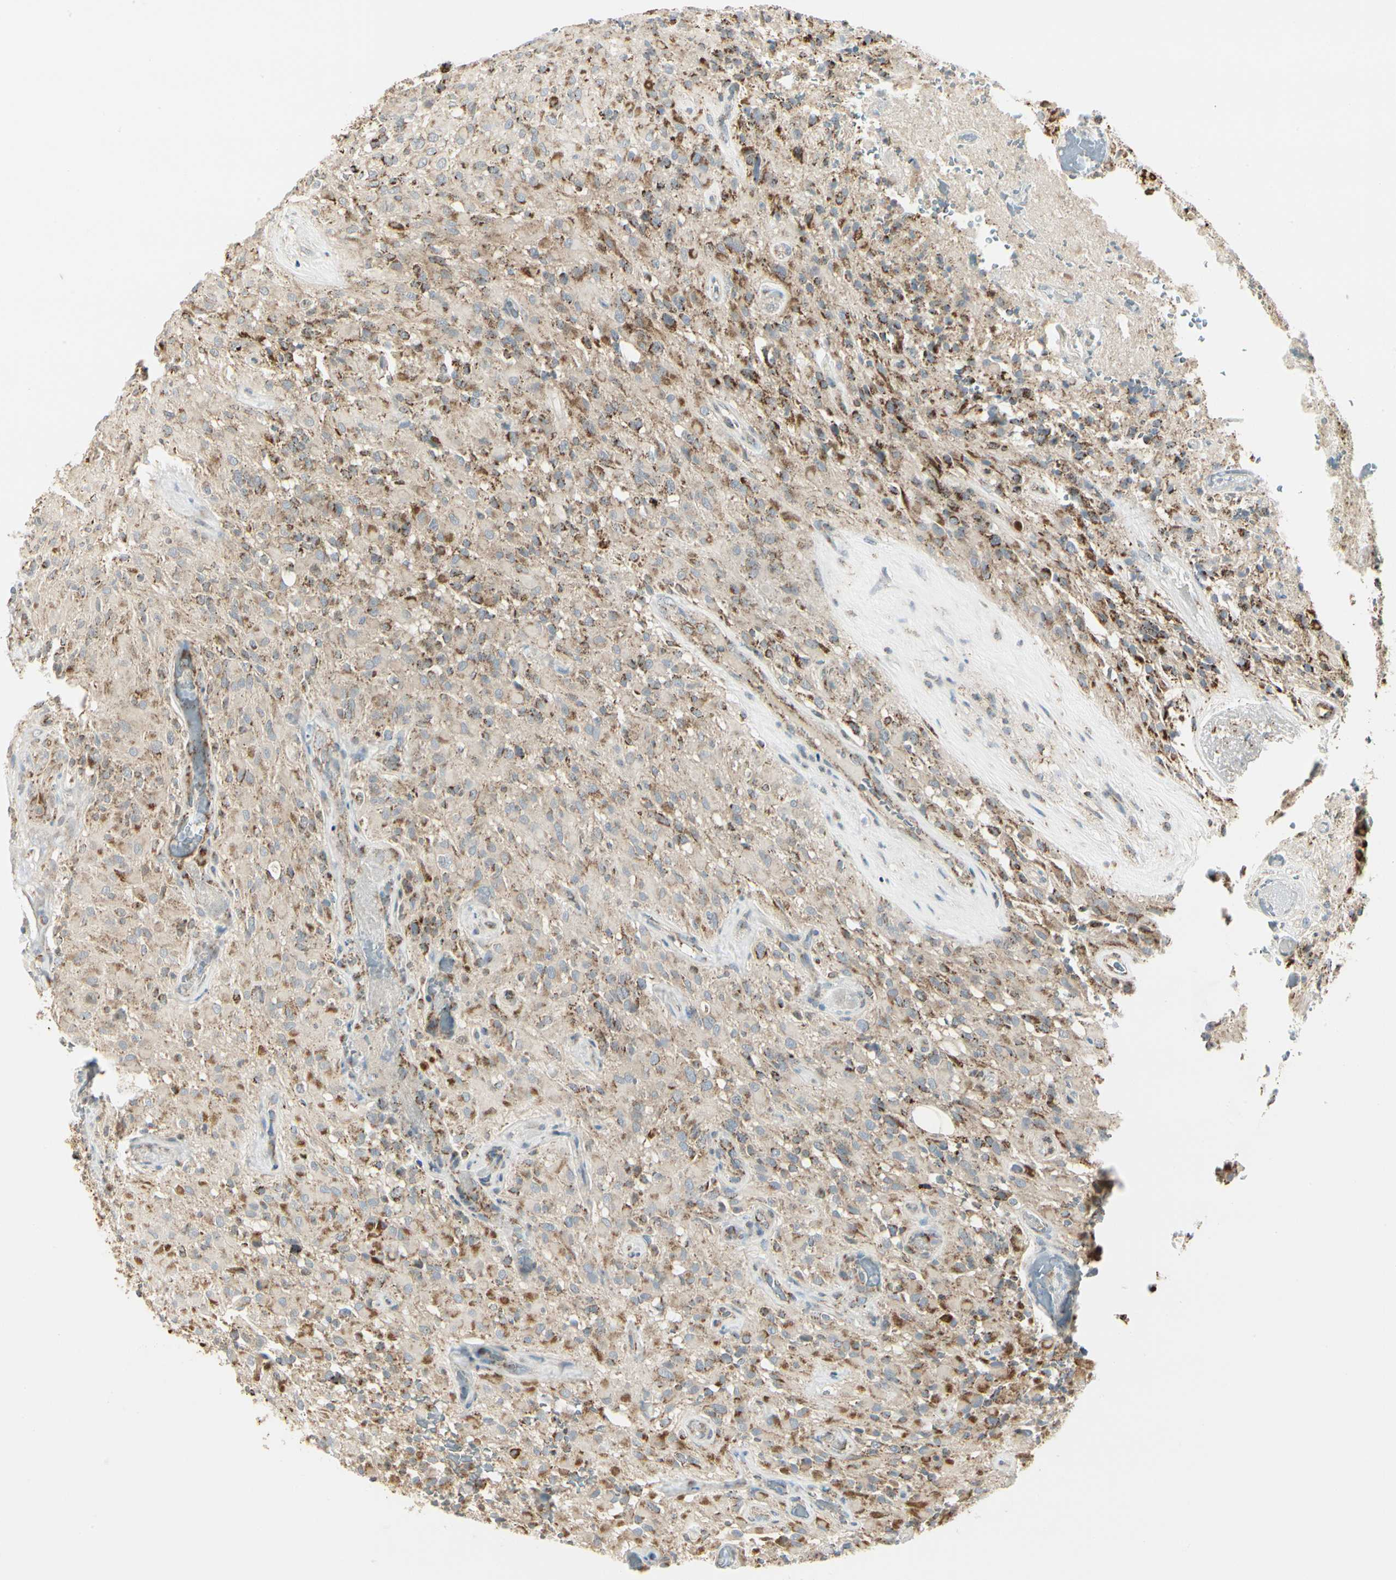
{"staining": {"intensity": "strong", "quantity": ">75%", "location": "cytoplasmic/membranous"}, "tissue": "glioma", "cell_type": "Tumor cells", "image_type": "cancer", "snomed": [{"axis": "morphology", "description": "Glioma, malignant, High grade"}, {"axis": "topography", "description": "Brain"}], "caption": "Tumor cells show high levels of strong cytoplasmic/membranous staining in approximately >75% of cells in human high-grade glioma (malignant).", "gene": "ANKS6", "patient": {"sex": "male", "age": 71}}